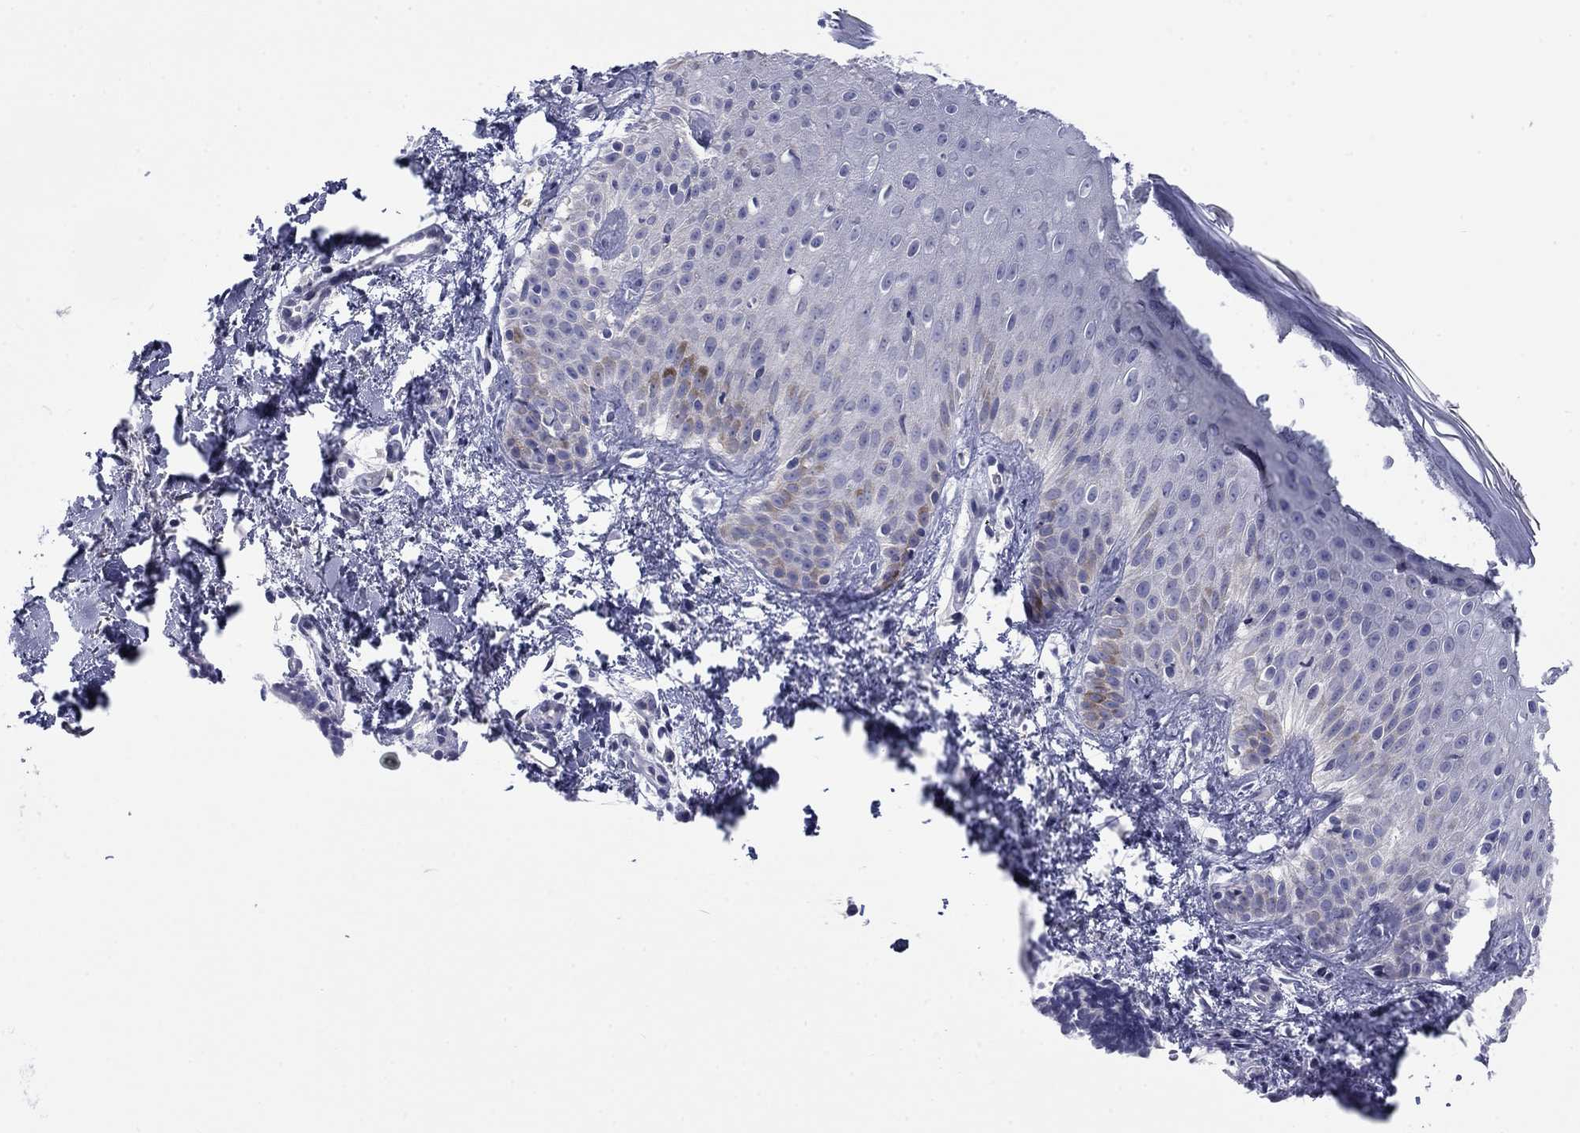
{"staining": {"intensity": "negative", "quantity": "none", "location": "none"}, "tissue": "melanoma", "cell_type": "Tumor cells", "image_type": "cancer", "snomed": [{"axis": "morphology", "description": "Malignant melanoma, NOS"}, {"axis": "topography", "description": "Skin"}], "caption": "Tumor cells are negative for brown protein staining in melanoma.", "gene": "CACNA1A", "patient": {"sex": "male", "age": 51}}